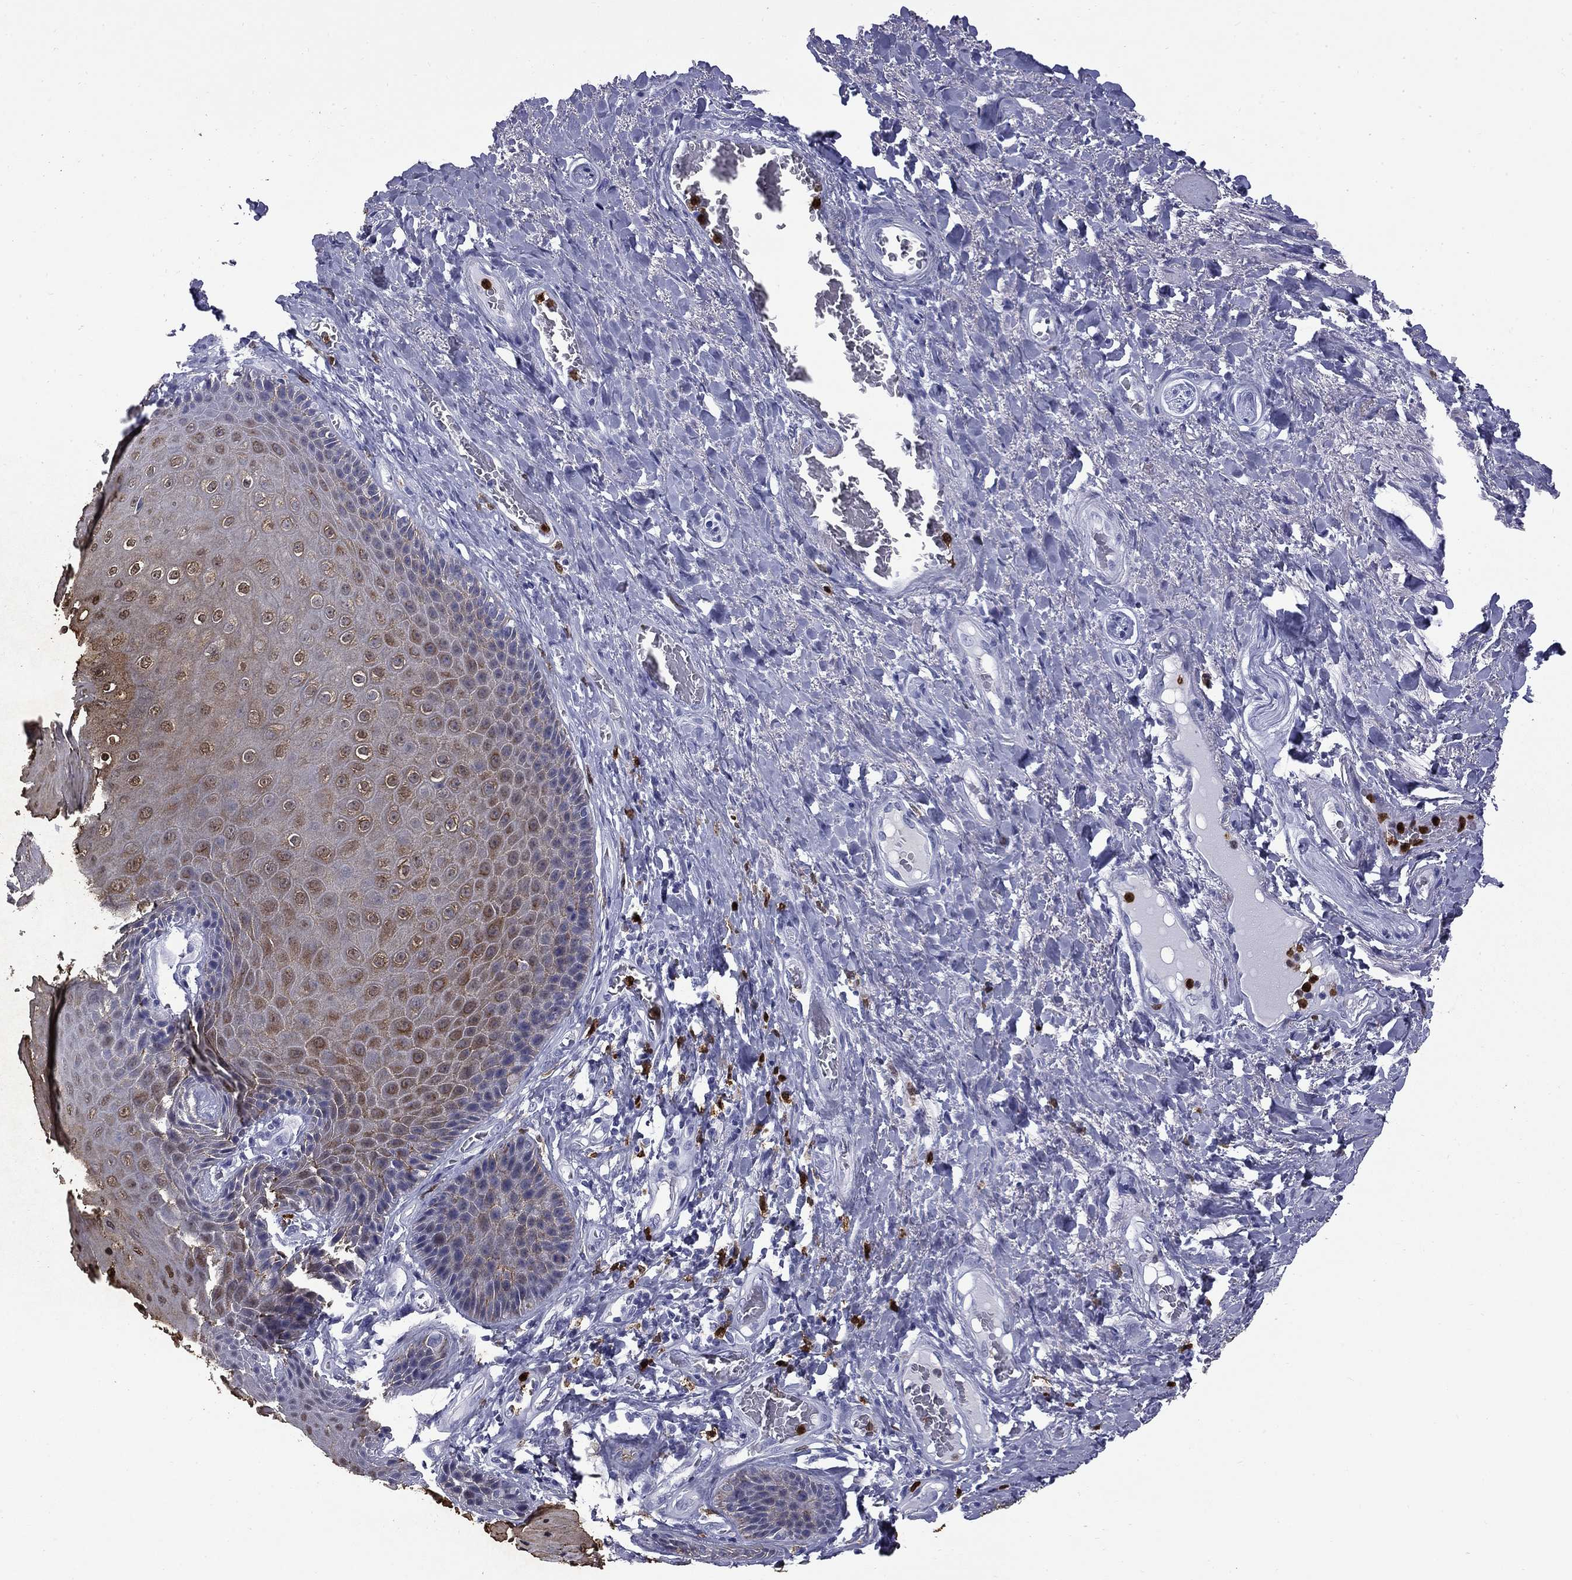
{"staining": {"intensity": "moderate", "quantity": "<25%", "location": "cytoplasmic/membranous"}, "tissue": "skin", "cell_type": "Epidermal cells", "image_type": "normal", "snomed": [{"axis": "morphology", "description": "Normal tissue, NOS"}, {"axis": "topography", "description": "Skeletal muscle"}, {"axis": "topography", "description": "Anal"}, {"axis": "topography", "description": "Peripheral nerve tissue"}], "caption": "IHC (DAB (3,3'-diaminobenzidine)) staining of unremarkable human skin exhibits moderate cytoplasmic/membranous protein expression in about <25% of epidermal cells. The staining was performed using DAB to visualize the protein expression in brown, while the nuclei were stained in blue with hematoxylin (Magnification: 20x).", "gene": "TRIM29", "patient": {"sex": "male", "age": 53}}